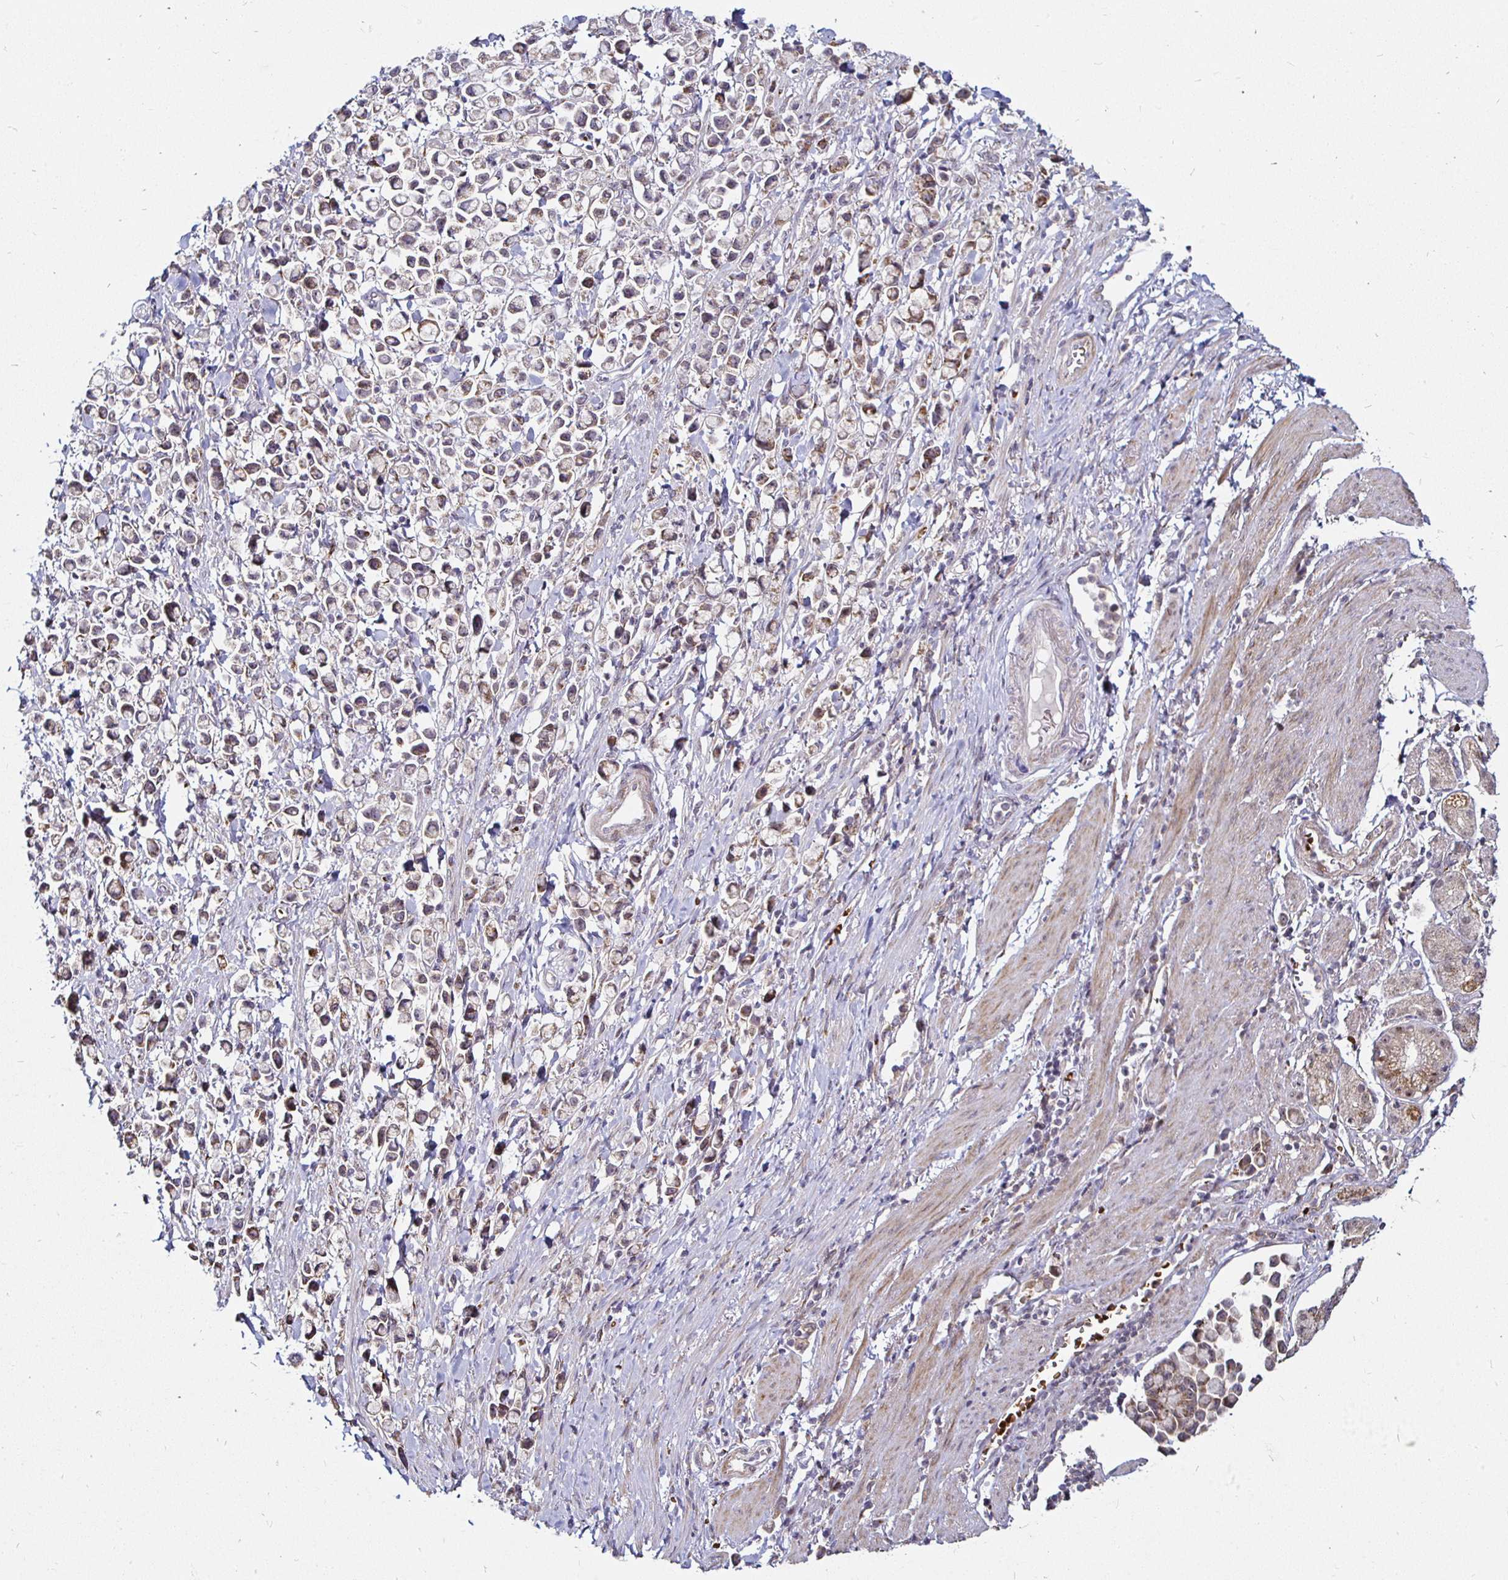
{"staining": {"intensity": "weak", "quantity": "25%-75%", "location": "cytoplasmic/membranous"}, "tissue": "stomach cancer", "cell_type": "Tumor cells", "image_type": "cancer", "snomed": [{"axis": "morphology", "description": "Adenocarcinoma, NOS"}, {"axis": "topography", "description": "Stomach"}], "caption": "Protein analysis of stomach adenocarcinoma tissue demonstrates weak cytoplasmic/membranous staining in approximately 25%-75% of tumor cells.", "gene": "ATG3", "patient": {"sex": "female", "age": 81}}